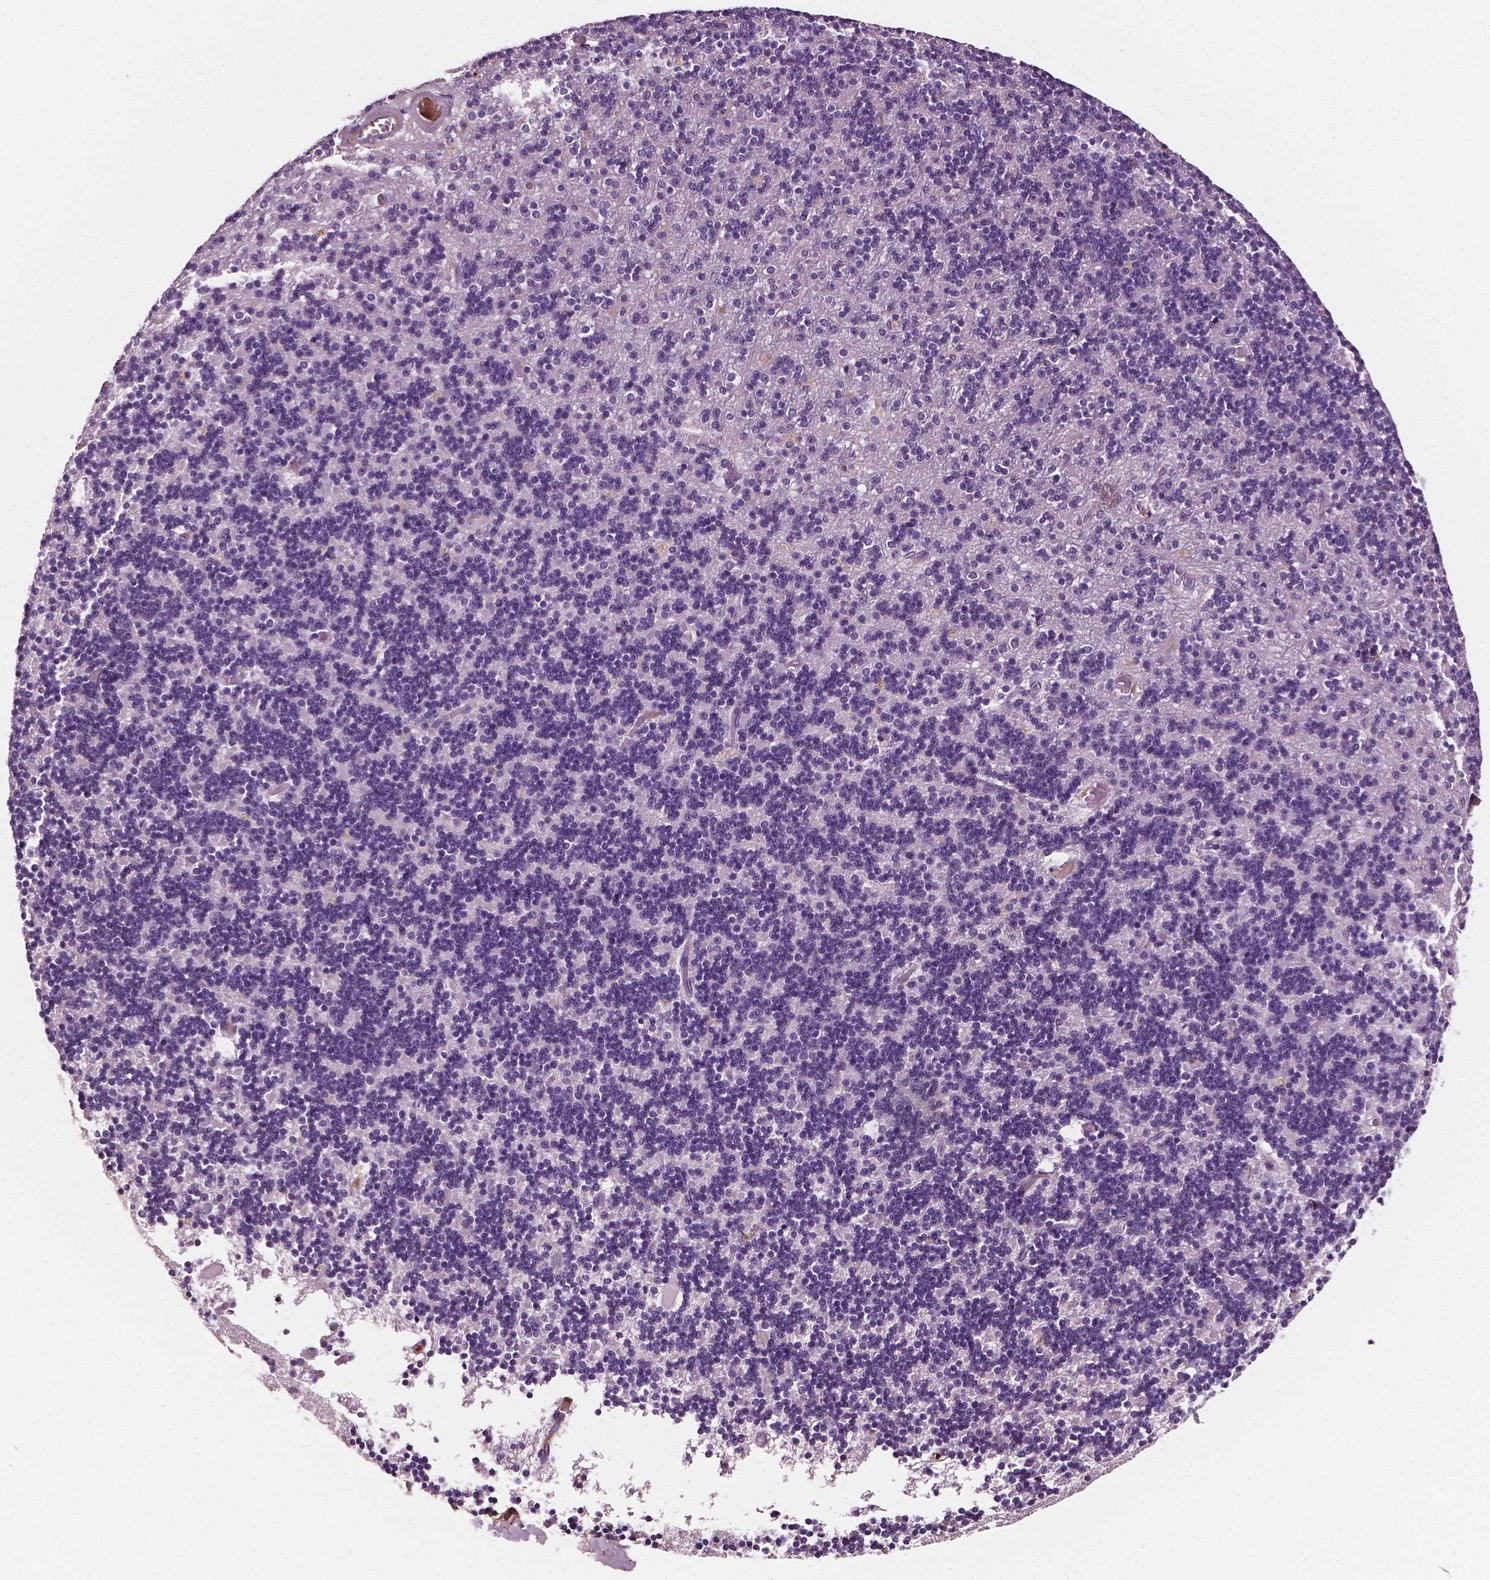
{"staining": {"intensity": "negative", "quantity": "none", "location": "none"}, "tissue": "cerebellum", "cell_type": "Cells in granular layer", "image_type": "normal", "snomed": [{"axis": "morphology", "description": "Normal tissue, NOS"}, {"axis": "topography", "description": "Cerebellum"}], "caption": "This histopathology image is of unremarkable cerebellum stained with immunohistochemistry to label a protein in brown with the nuclei are counter-stained blue. There is no expression in cells in granular layer.", "gene": "FBLN1", "patient": {"sex": "male", "age": 70}}